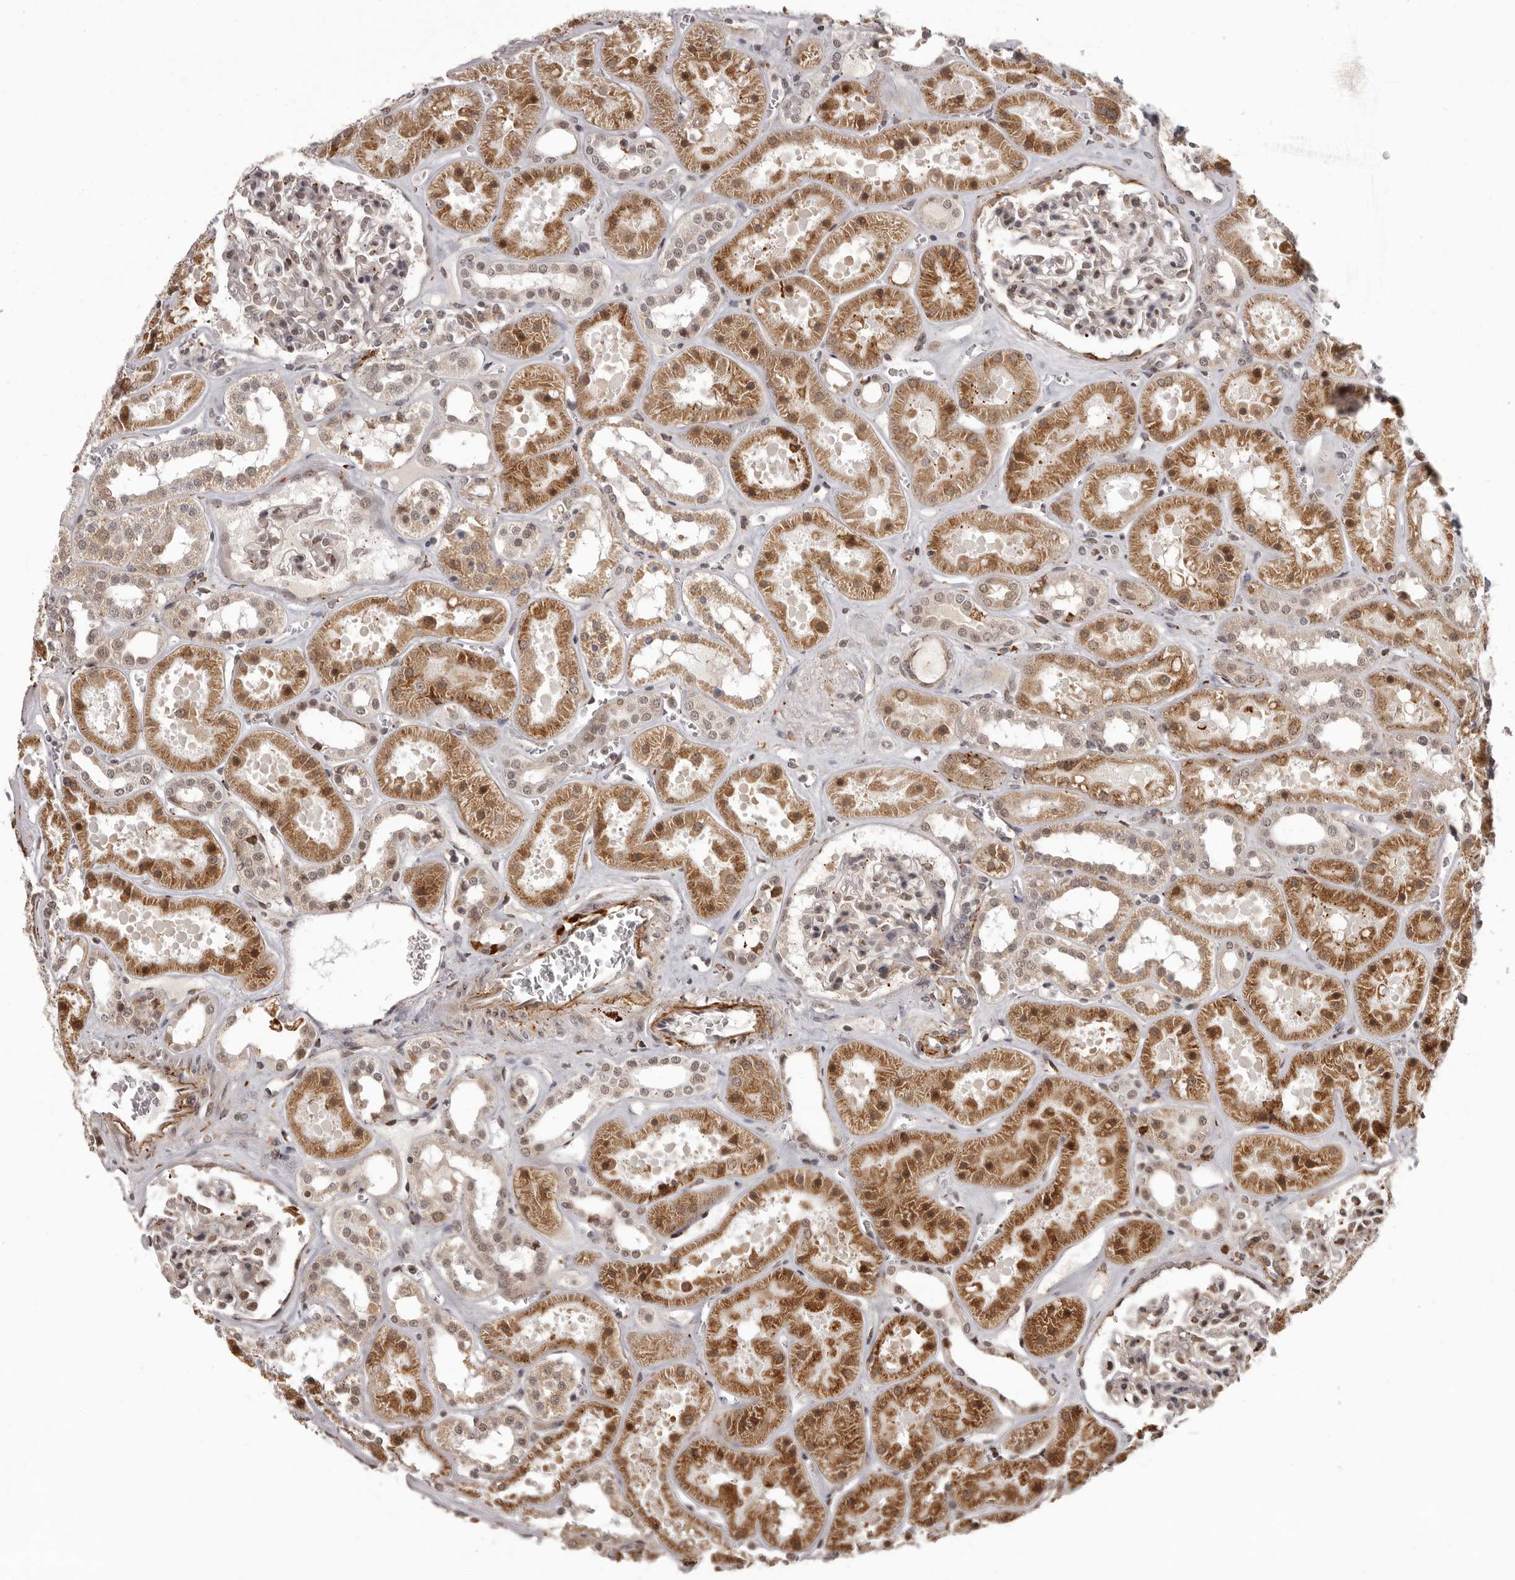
{"staining": {"intensity": "moderate", "quantity": "<25%", "location": "nuclear"}, "tissue": "kidney", "cell_type": "Cells in glomeruli", "image_type": "normal", "snomed": [{"axis": "morphology", "description": "Normal tissue, NOS"}, {"axis": "topography", "description": "Kidney"}], "caption": "IHC photomicrograph of normal kidney: kidney stained using immunohistochemistry (IHC) exhibits low levels of moderate protein expression localized specifically in the nuclear of cells in glomeruli, appearing as a nuclear brown color.", "gene": "IL32", "patient": {"sex": "female", "age": 41}}